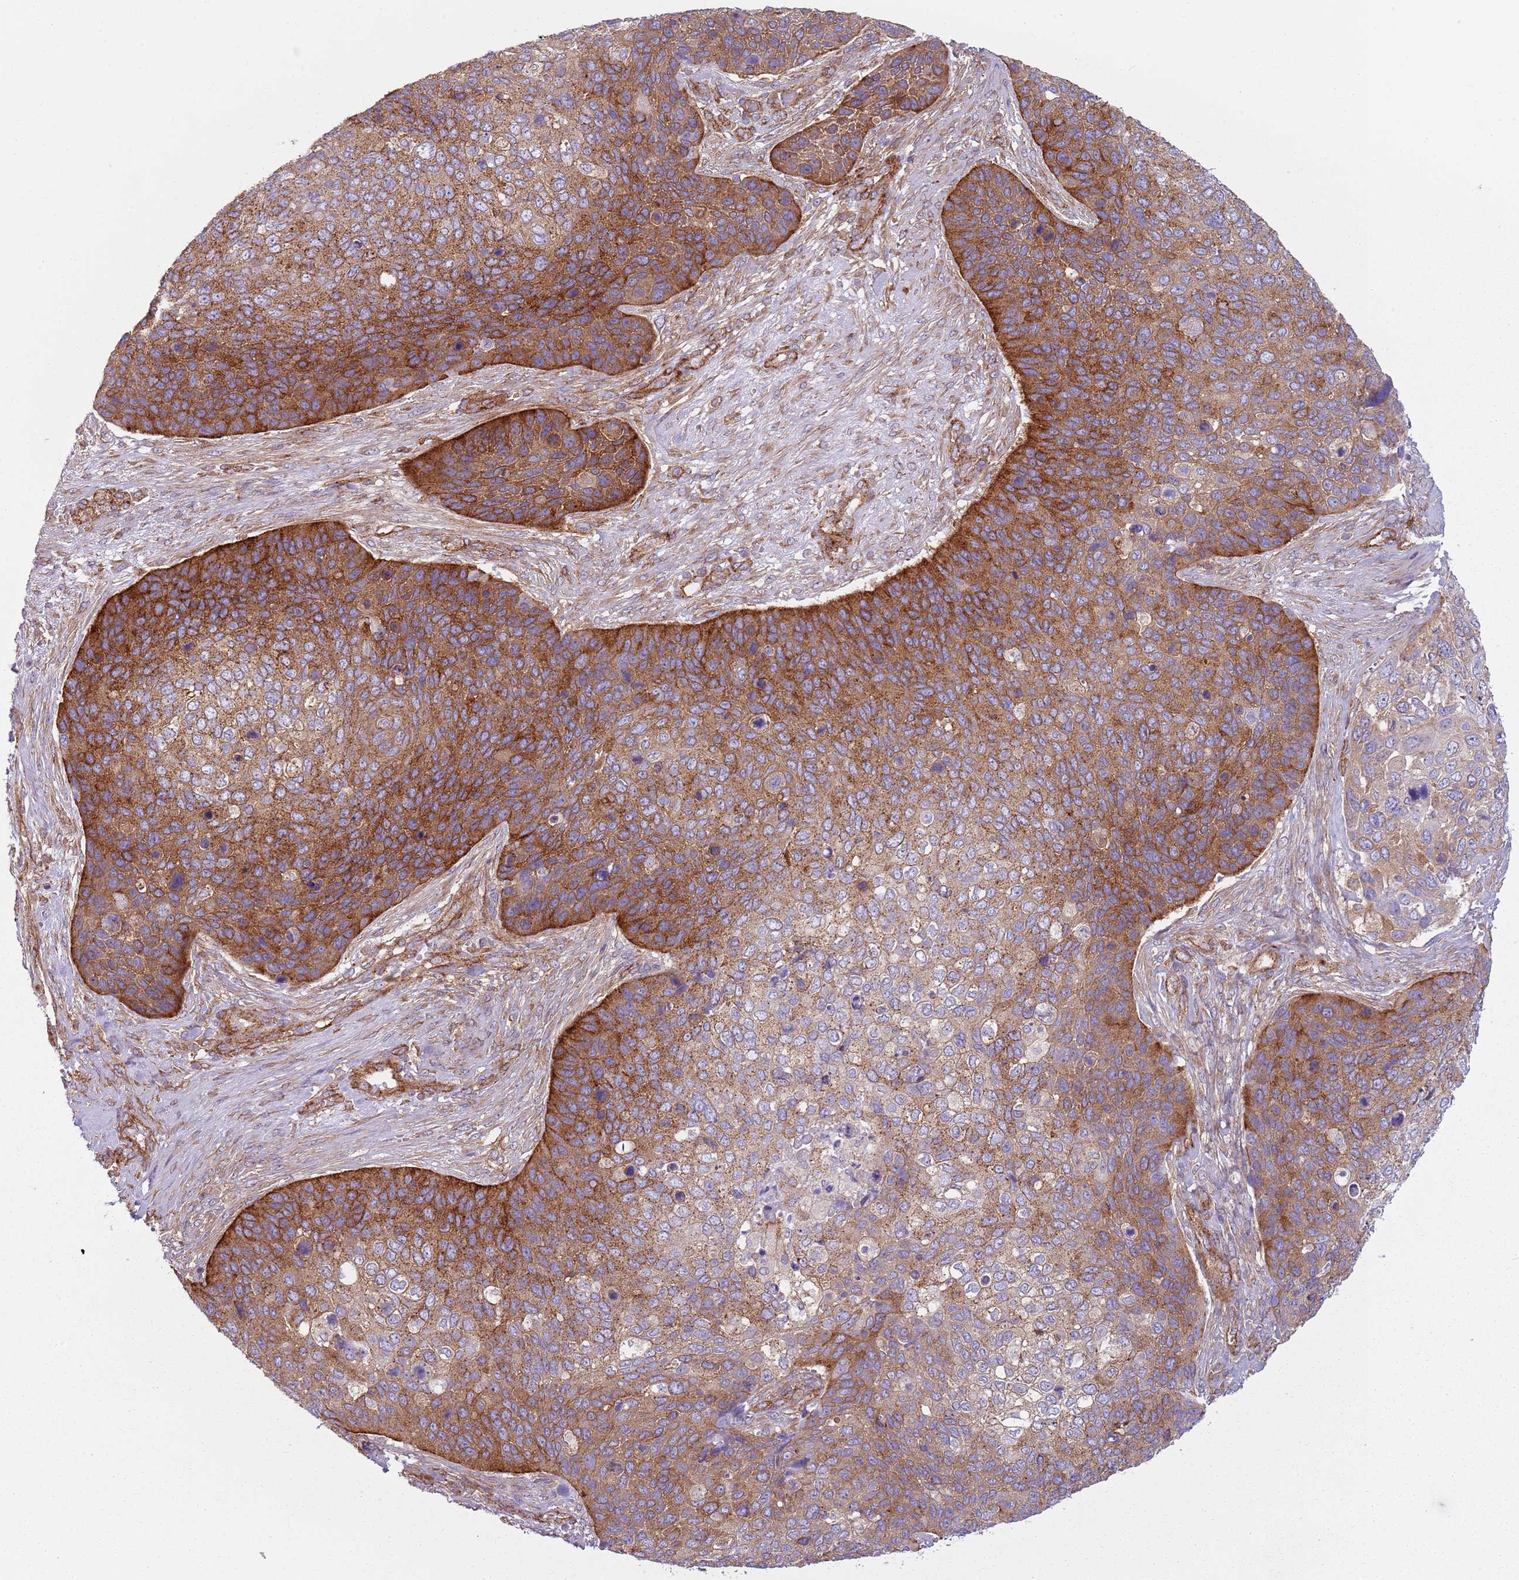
{"staining": {"intensity": "strong", "quantity": "25%-75%", "location": "cytoplasmic/membranous"}, "tissue": "skin cancer", "cell_type": "Tumor cells", "image_type": "cancer", "snomed": [{"axis": "morphology", "description": "Basal cell carcinoma"}, {"axis": "topography", "description": "Skin"}], "caption": "A brown stain shows strong cytoplasmic/membranous staining of a protein in skin basal cell carcinoma tumor cells.", "gene": "SNX1", "patient": {"sex": "female", "age": 74}}